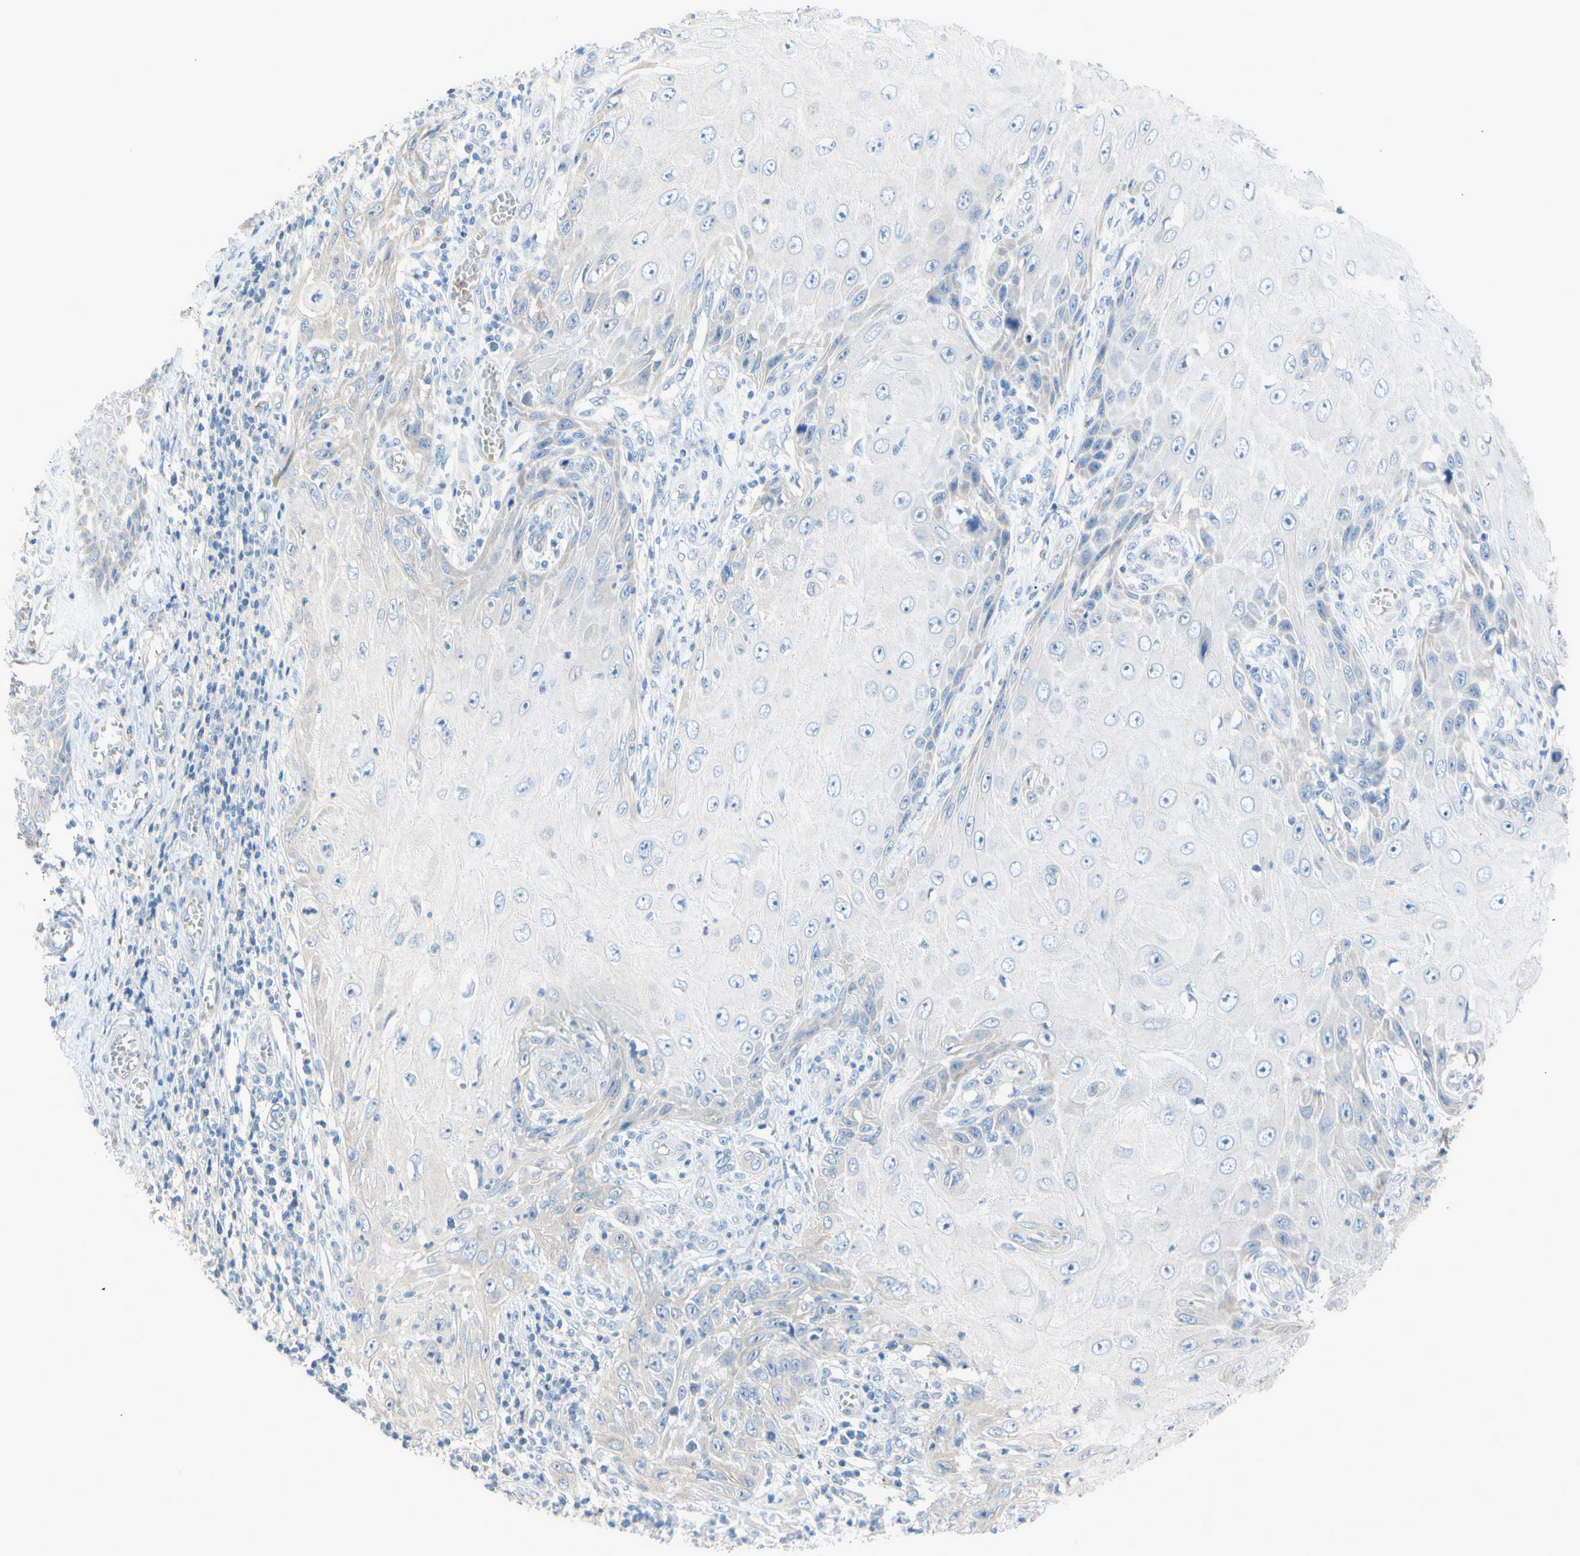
{"staining": {"intensity": "negative", "quantity": "none", "location": "none"}, "tissue": "skin cancer", "cell_type": "Tumor cells", "image_type": "cancer", "snomed": [{"axis": "morphology", "description": "Squamous cell carcinoma, NOS"}, {"axis": "topography", "description": "Skin"}], "caption": "A high-resolution micrograph shows immunohistochemistry (IHC) staining of squamous cell carcinoma (skin), which exhibits no significant expression in tumor cells.", "gene": "MARK1", "patient": {"sex": "female", "age": 73}}